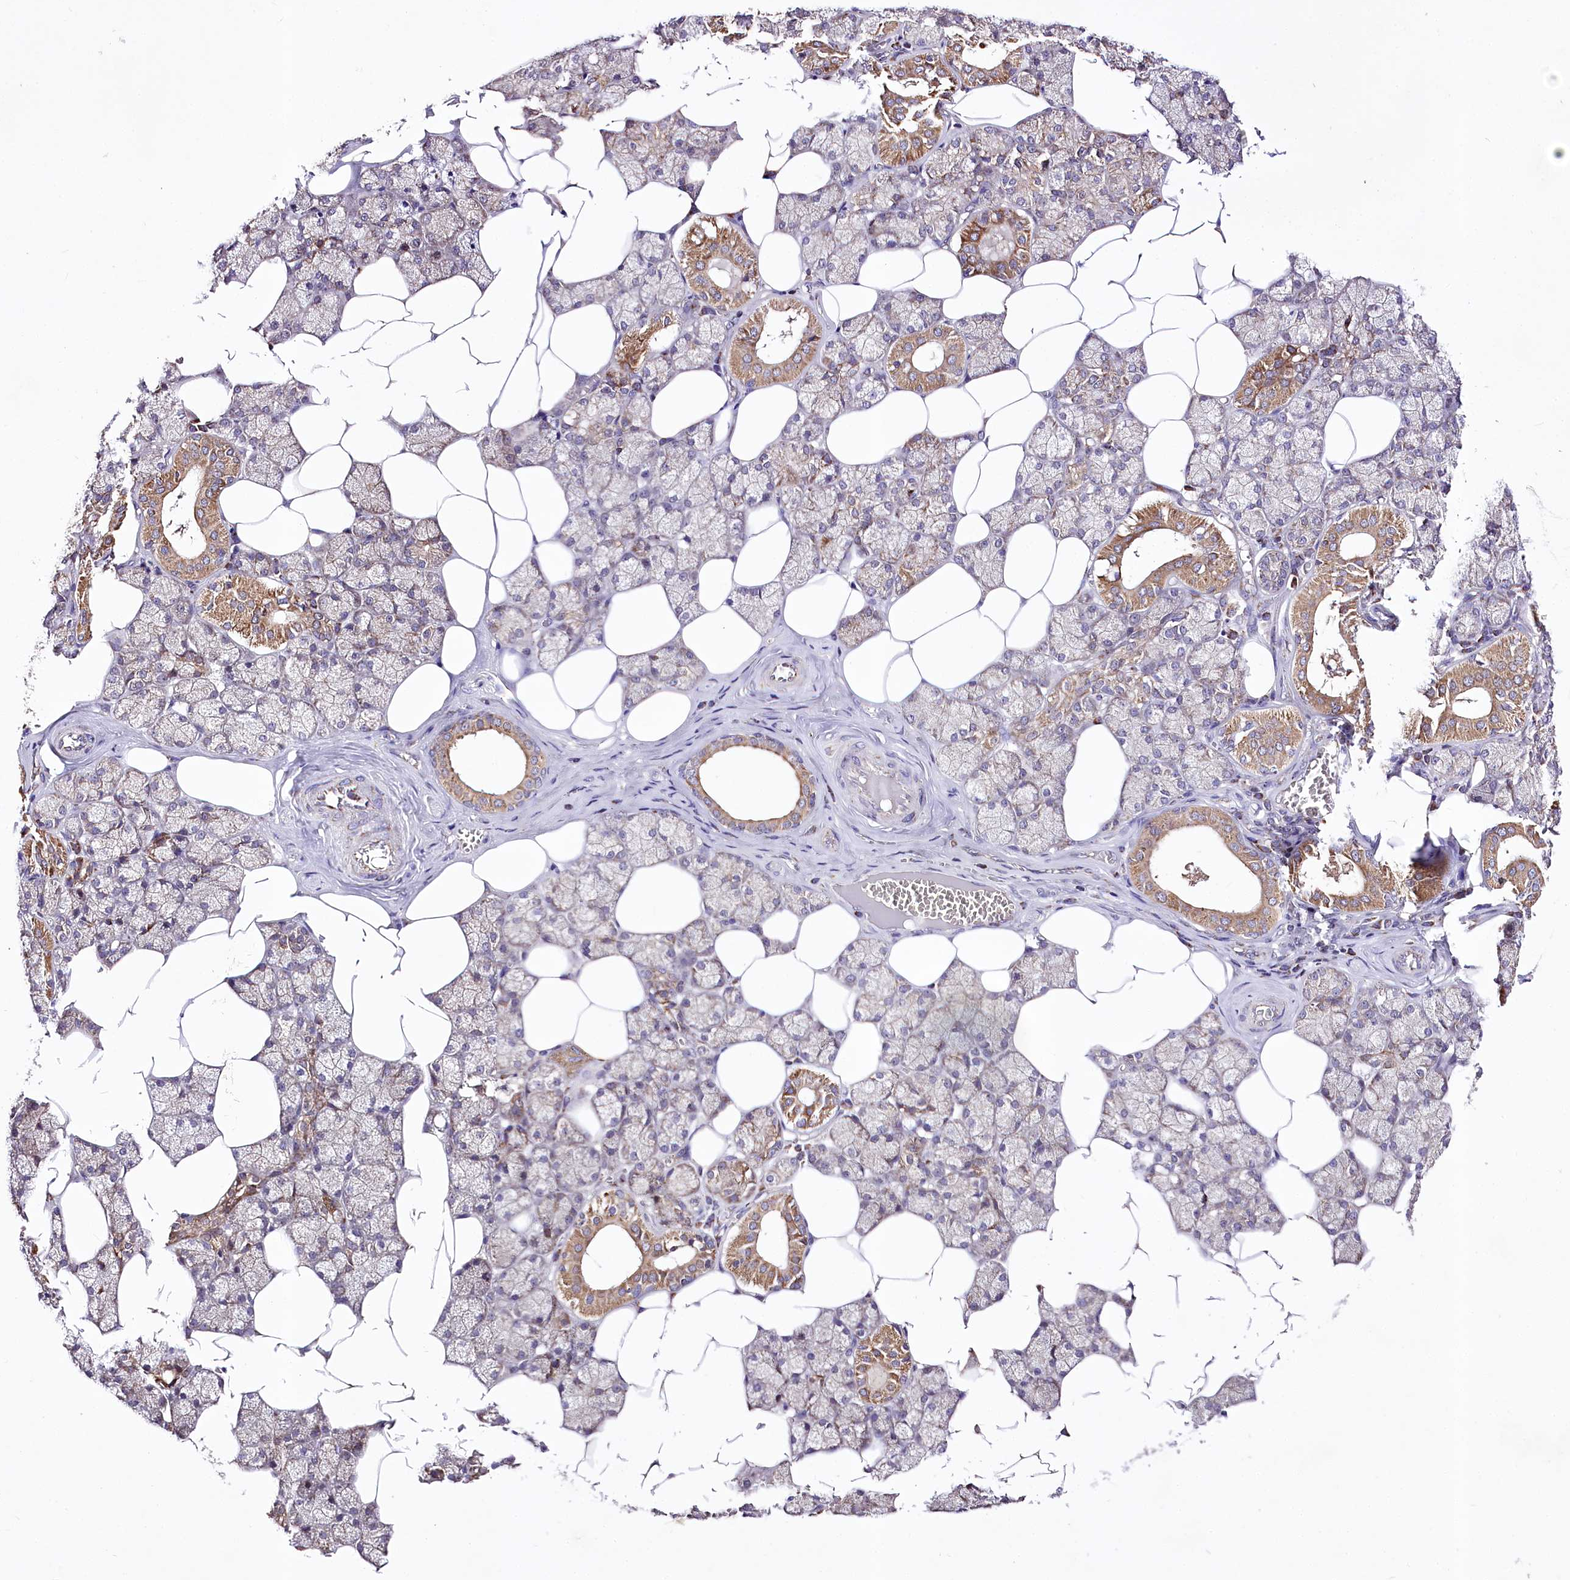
{"staining": {"intensity": "moderate", "quantity": "25%-75%", "location": "cytoplasmic/membranous"}, "tissue": "salivary gland", "cell_type": "Glandular cells", "image_type": "normal", "snomed": [{"axis": "morphology", "description": "Normal tissue, NOS"}, {"axis": "topography", "description": "Salivary gland"}], "caption": "High-power microscopy captured an immunohistochemistry photomicrograph of normal salivary gland, revealing moderate cytoplasmic/membranous positivity in about 25%-75% of glandular cells.", "gene": "ATE1", "patient": {"sex": "male", "age": 62}}